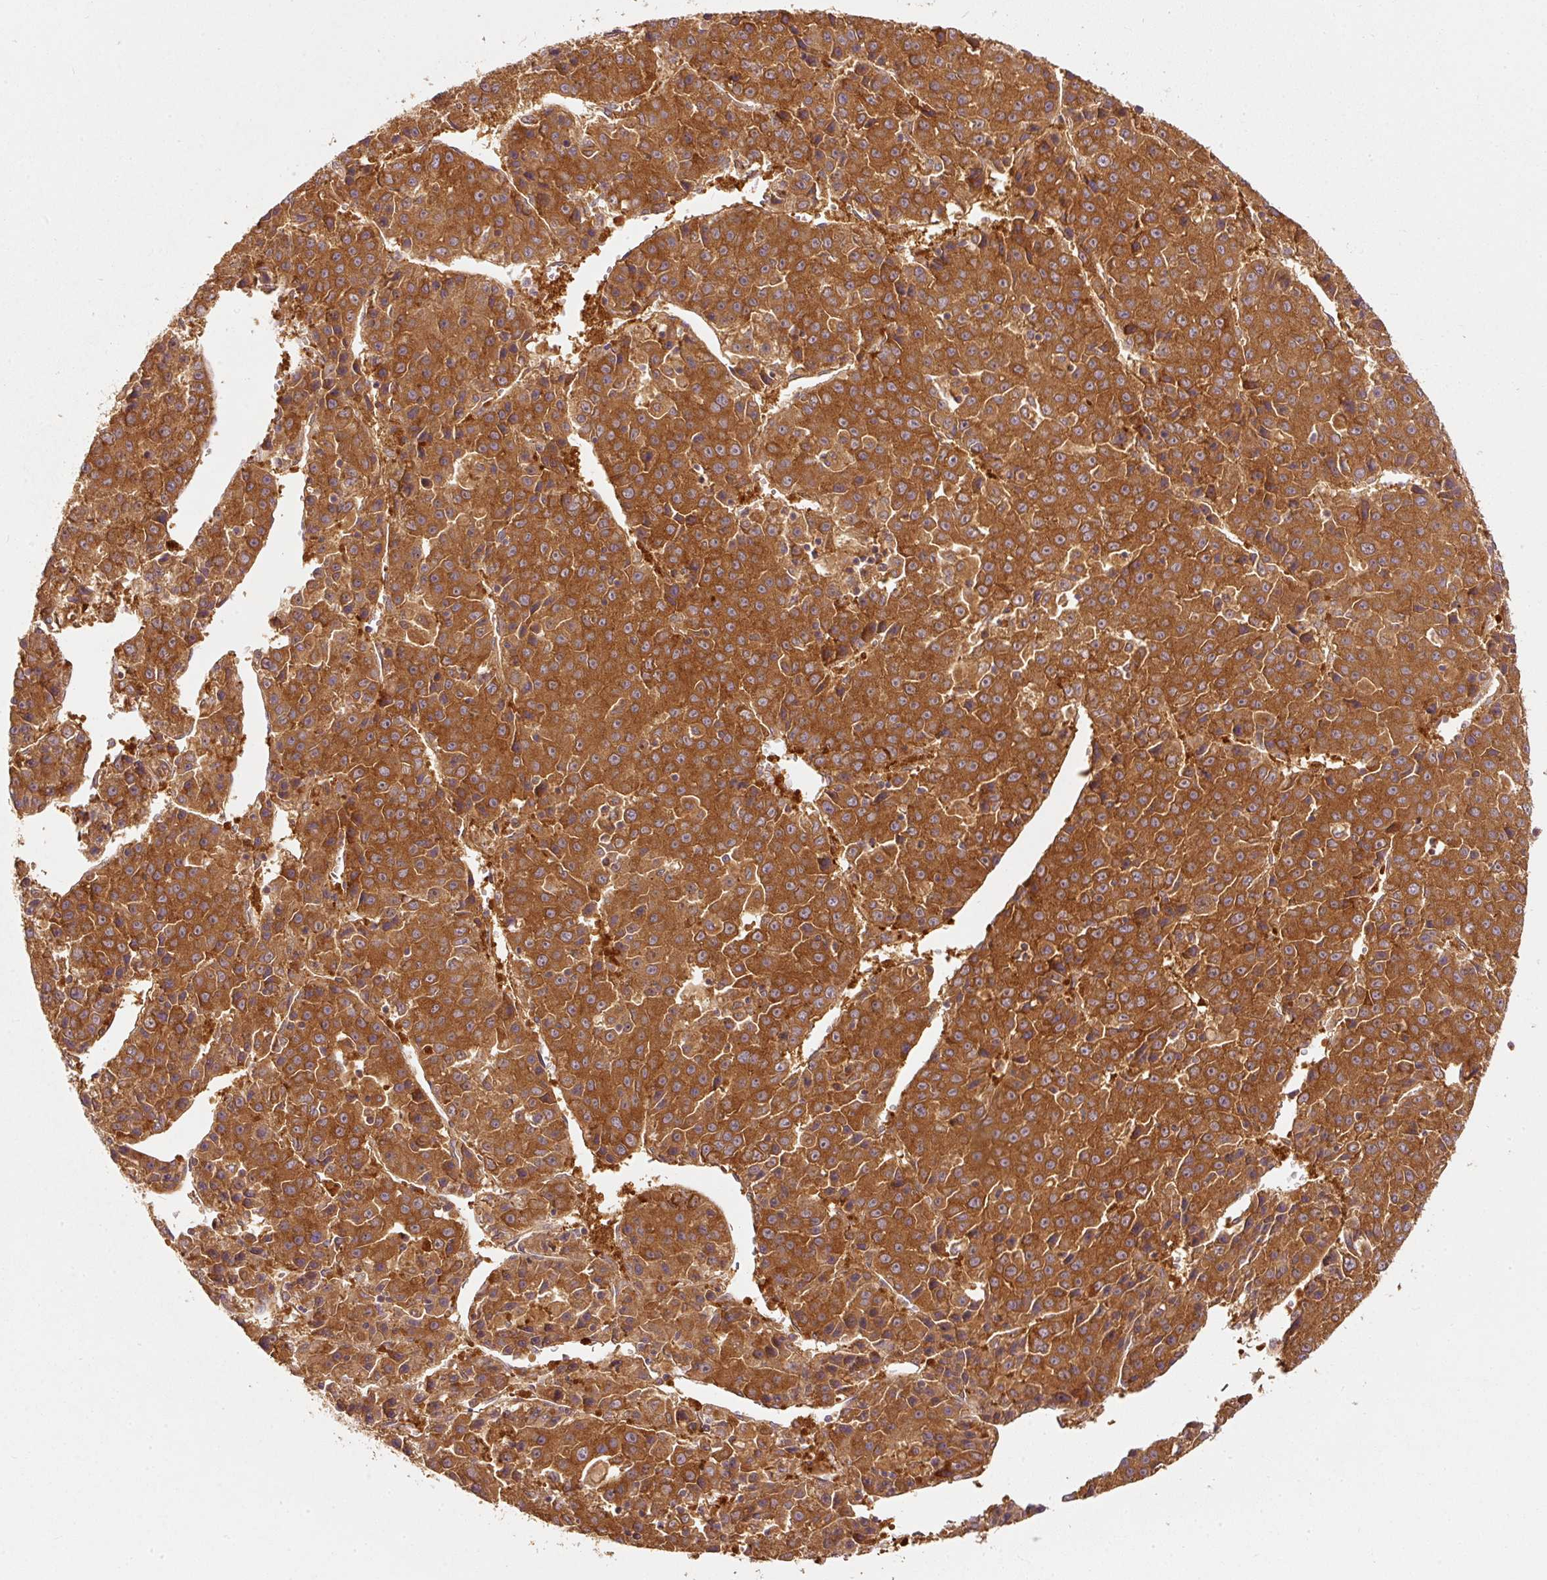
{"staining": {"intensity": "strong", "quantity": ">75%", "location": "cytoplasmic/membranous"}, "tissue": "liver cancer", "cell_type": "Tumor cells", "image_type": "cancer", "snomed": [{"axis": "morphology", "description": "Carcinoma, Hepatocellular, NOS"}, {"axis": "topography", "description": "Liver"}], "caption": "Immunohistochemical staining of hepatocellular carcinoma (liver) reveals high levels of strong cytoplasmic/membranous expression in about >75% of tumor cells. (Stains: DAB (3,3'-diaminobenzidine) in brown, nuclei in blue, Microscopy: brightfield microscopy at high magnification).", "gene": "EIF3B", "patient": {"sex": "female", "age": 53}}